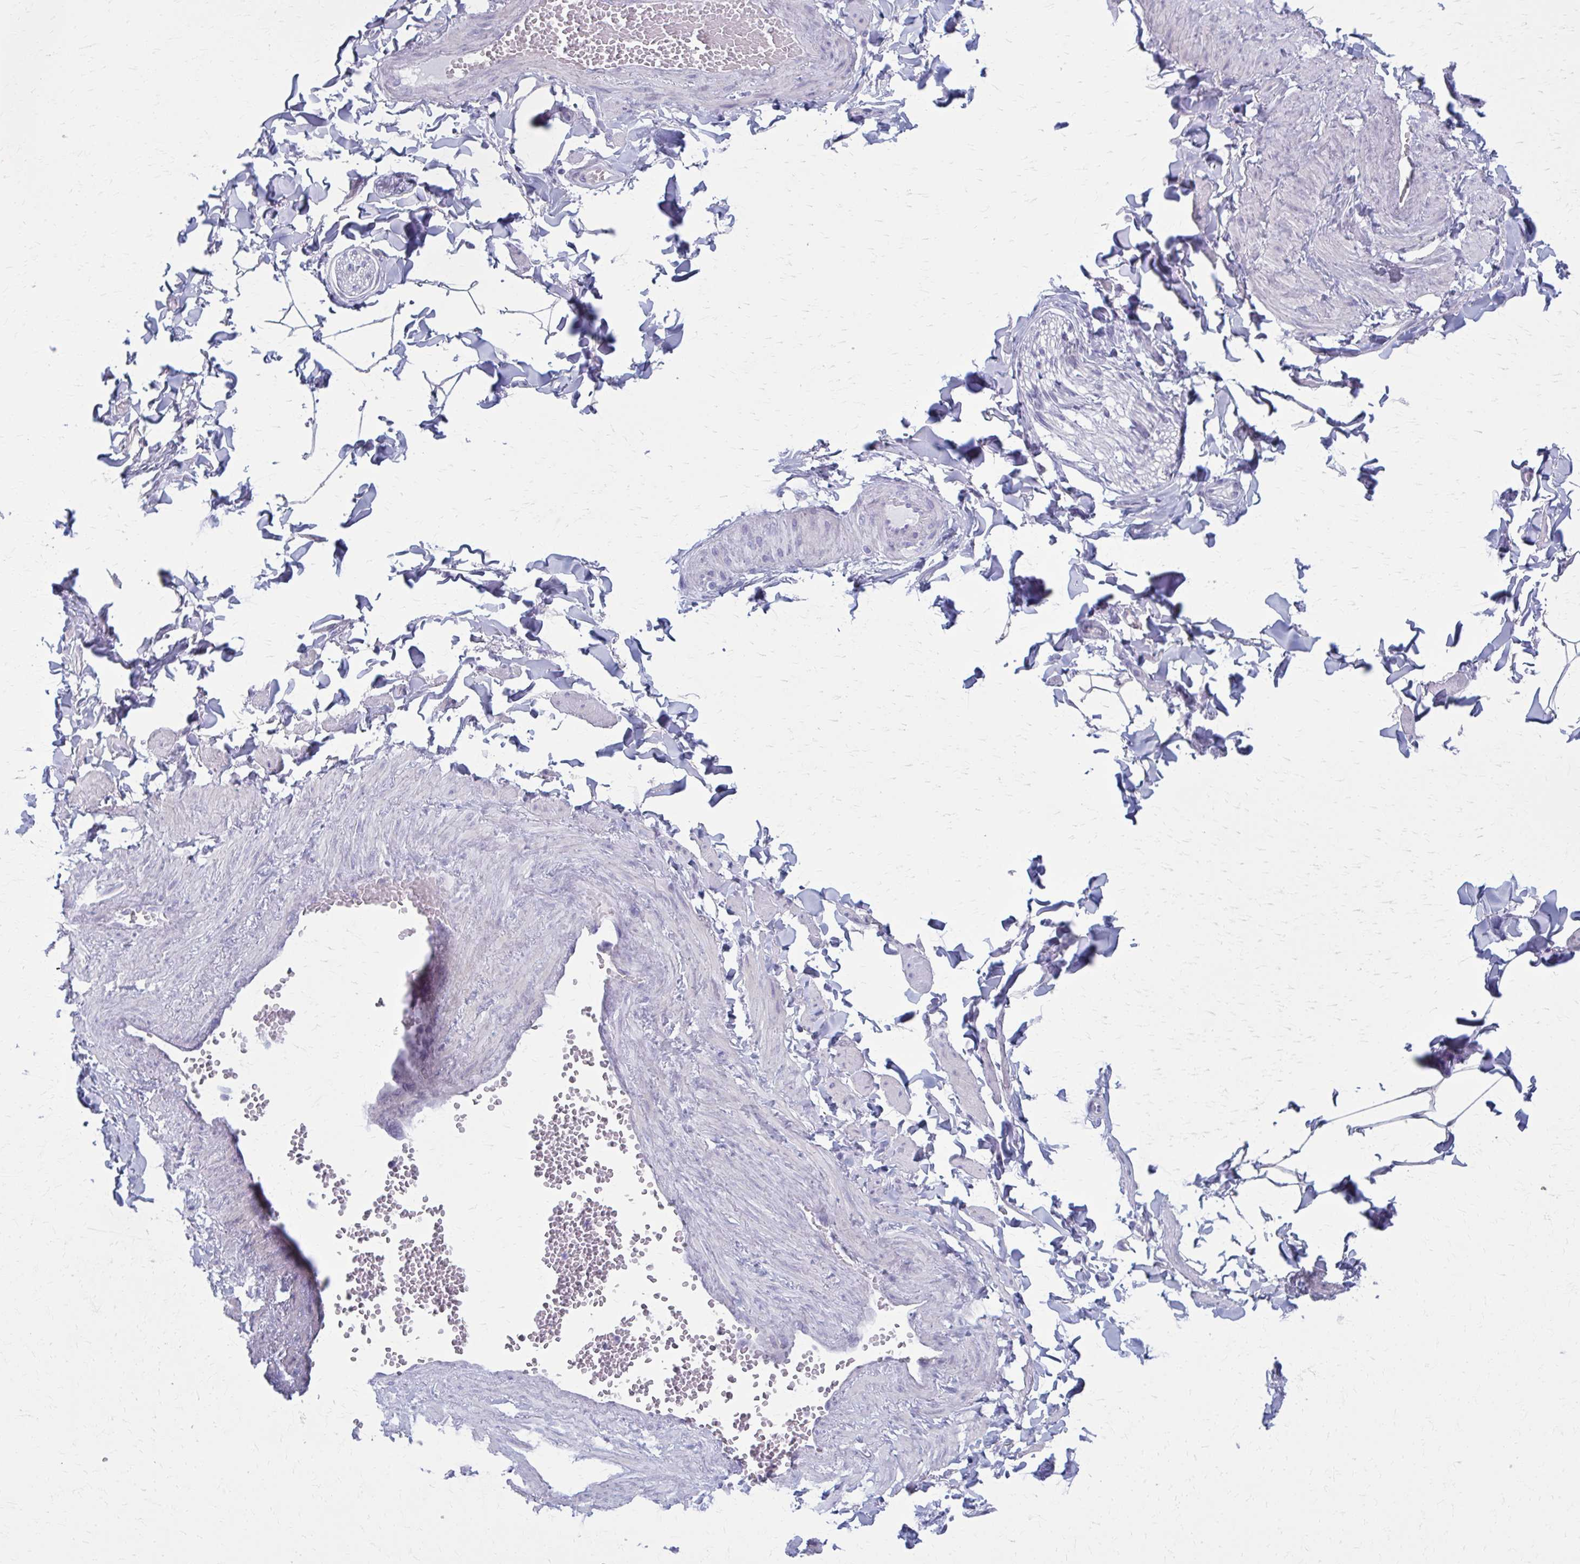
{"staining": {"intensity": "negative", "quantity": "none", "location": "none"}, "tissue": "adipose tissue", "cell_type": "Adipocytes", "image_type": "normal", "snomed": [{"axis": "morphology", "description": "Normal tissue, NOS"}, {"axis": "topography", "description": "Epididymis"}, {"axis": "topography", "description": "Peripheral nerve tissue"}], "caption": "The photomicrograph exhibits no staining of adipocytes in unremarkable adipose tissue. (Stains: DAB (3,3'-diaminobenzidine) IHC with hematoxylin counter stain, Microscopy: brightfield microscopy at high magnification).", "gene": "CD38", "patient": {"sex": "male", "age": 32}}